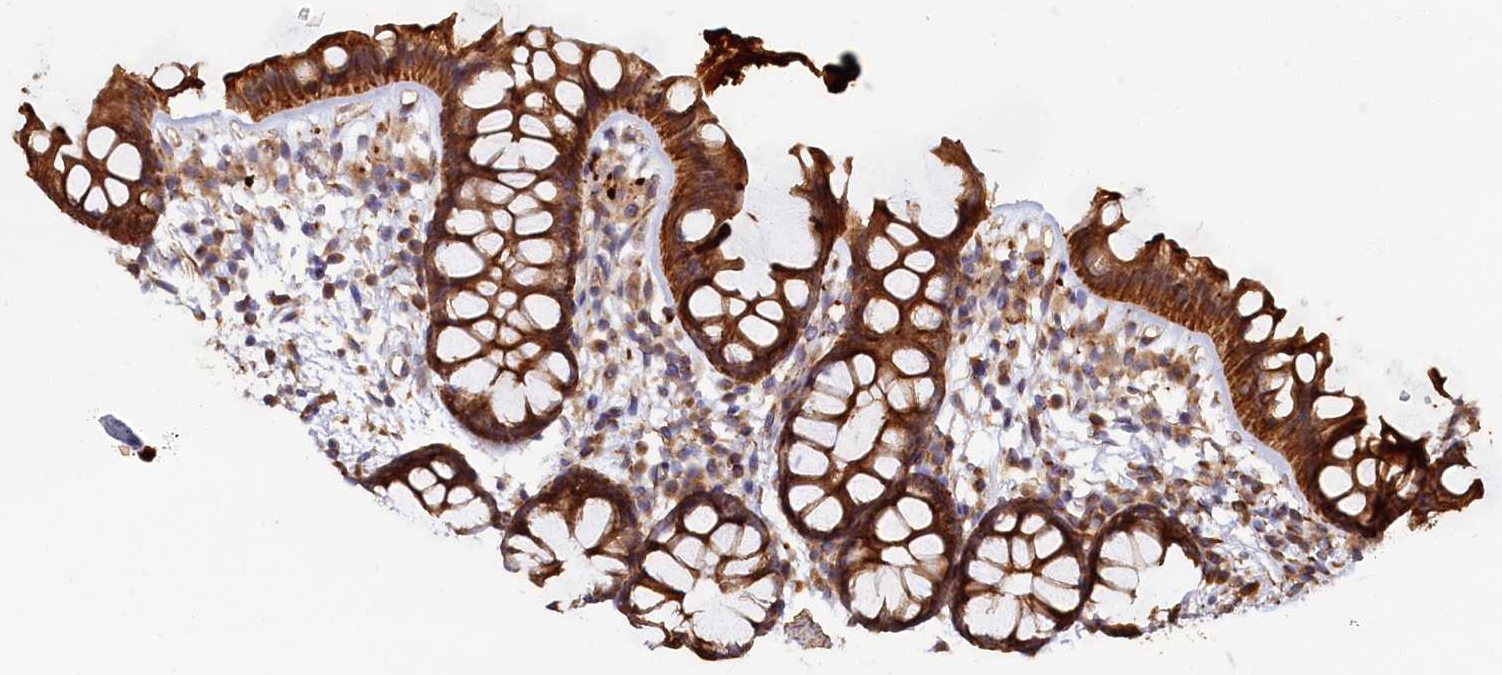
{"staining": {"intensity": "strong", "quantity": ">75%", "location": "cytoplasmic/membranous"}, "tissue": "colon", "cell_type": "Endothelial cells", "image_type": "normal", "snomed": [{"axis": "morphology", "description": "Normal tissue, NOS"}, {"axis": "topography", "description": "Colon"}], "caption": "Immunohistochemistry (DAB) staining of unremarkable human colon exhibits strong cytoplasmic/membranous protein expression in approximately >75% of endothelial cells.", "gene": "LRRC57", "patient": {"sex": "female", "age": 62}}